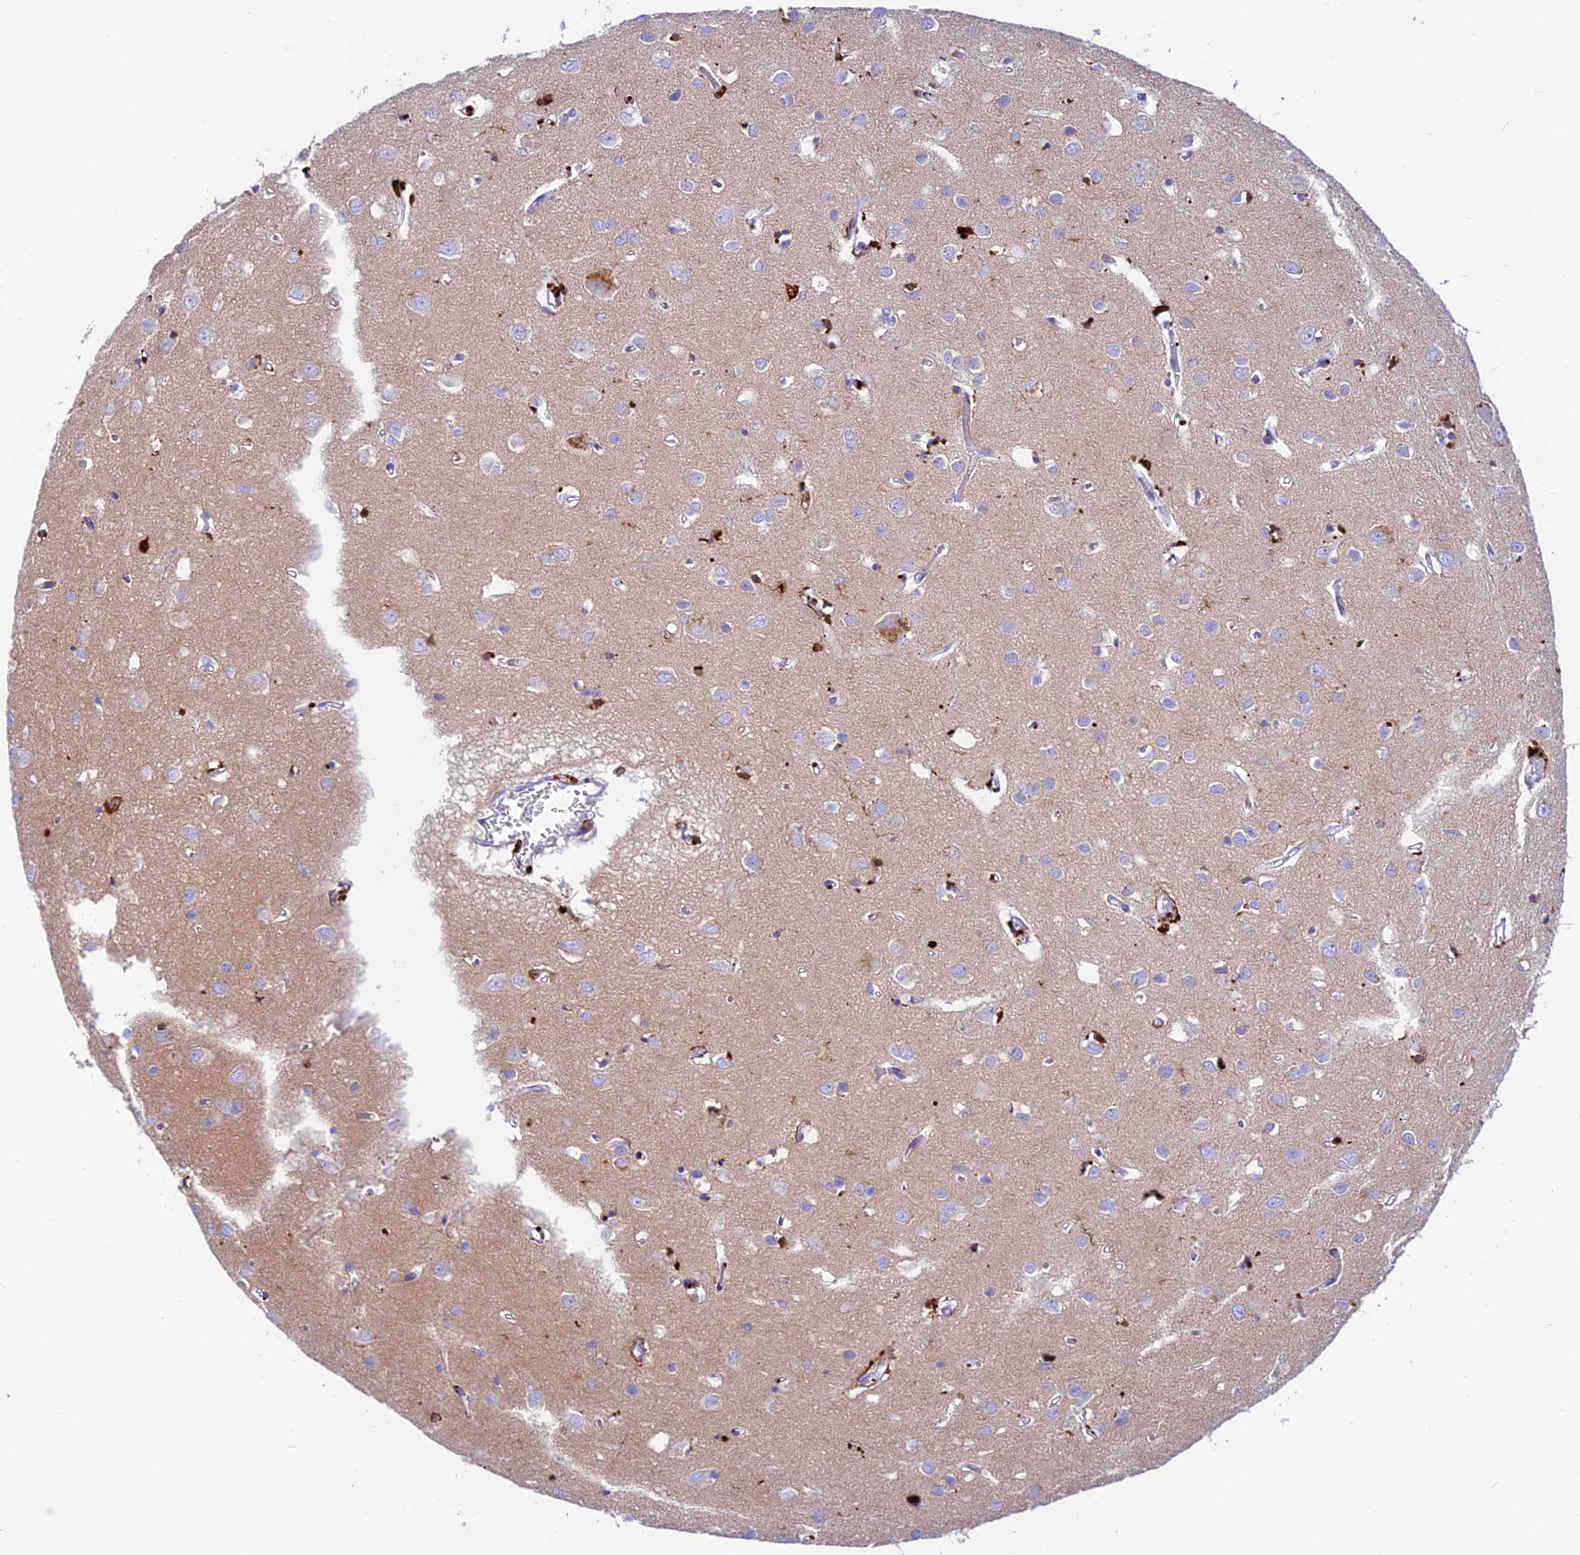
{"staining": {"intensity": "negative", "quantity": "none", "location": "none"}, "tissue": "cerebral cortex", "cell_type": "Endothelial cells", "image_type": "normal", "snomed": [{"axis": "morphology", "description": "Normal tissue, NOS"}, {"axis": "topography", "description": "Cerebral cortex"}], "caption": "This is an immunohistochemistry image of normal cerebral cortex. There is no staining in endothelial cells.", "gene": "PRNP", "patient": {"sex": "female", "age": 64}}